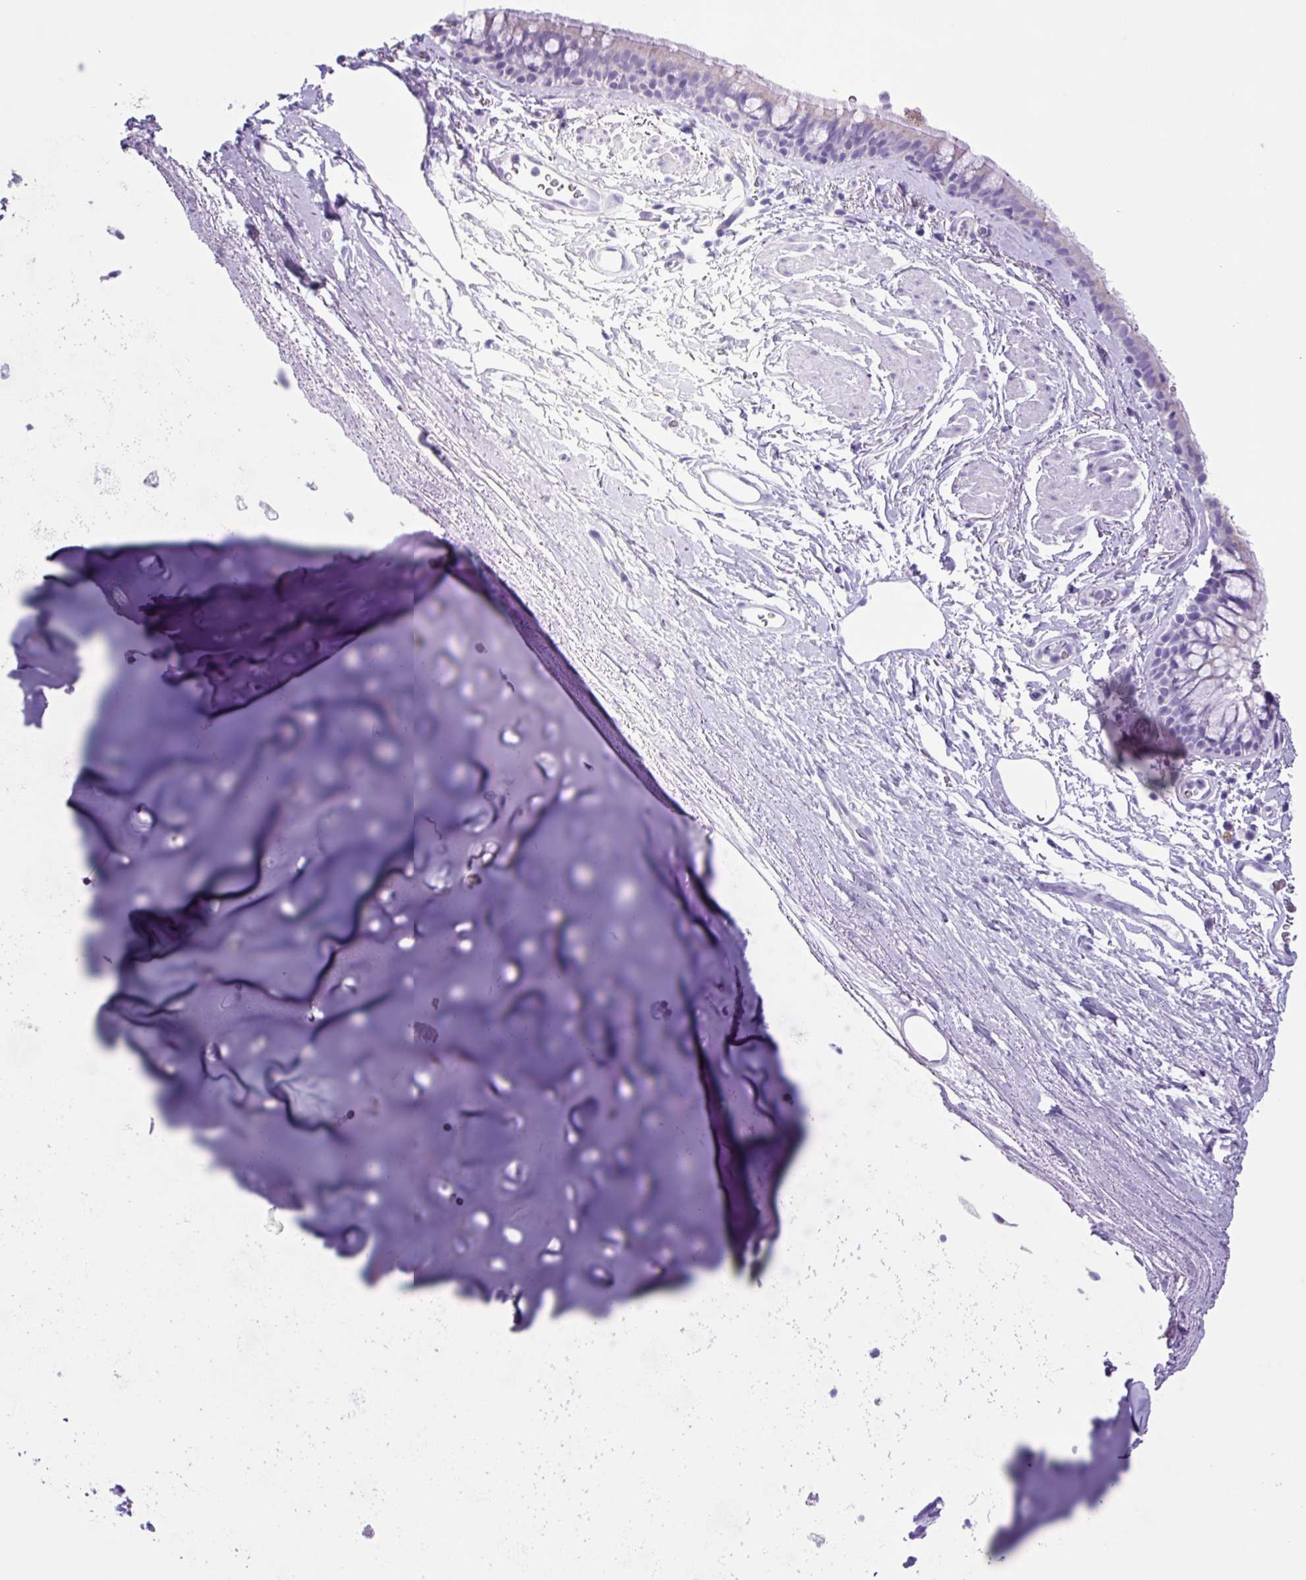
{"staining": {"intensity": "negative", "quantity": "none", "location": "none"}, "tissue": "bronchus", "cell_type": "Respiratory epithelial cells", "image_type": "normal", "snomed": [{"axis": "morphology", "description": "Normal tissue, NOS"}, {"axis": "topography", "description": "Lymph node"}, {"axis": "topography", "description": "Cartilage tissue"}, {"axis": "topography", "description": "Bronchus"}], "caption": "DAB immunohistochemical staining of normal bronchus demonstrates no significant staining in respiratory epithelial cells. (Stains: DAB (3,3'-diaminobenzidine) immunohistochemistry with hematoxylin counter stain, Microscopy: brightfield microscopy at high magnification).", "gene": "AGO3", "patient": {"sex": "female", "age": 70}}